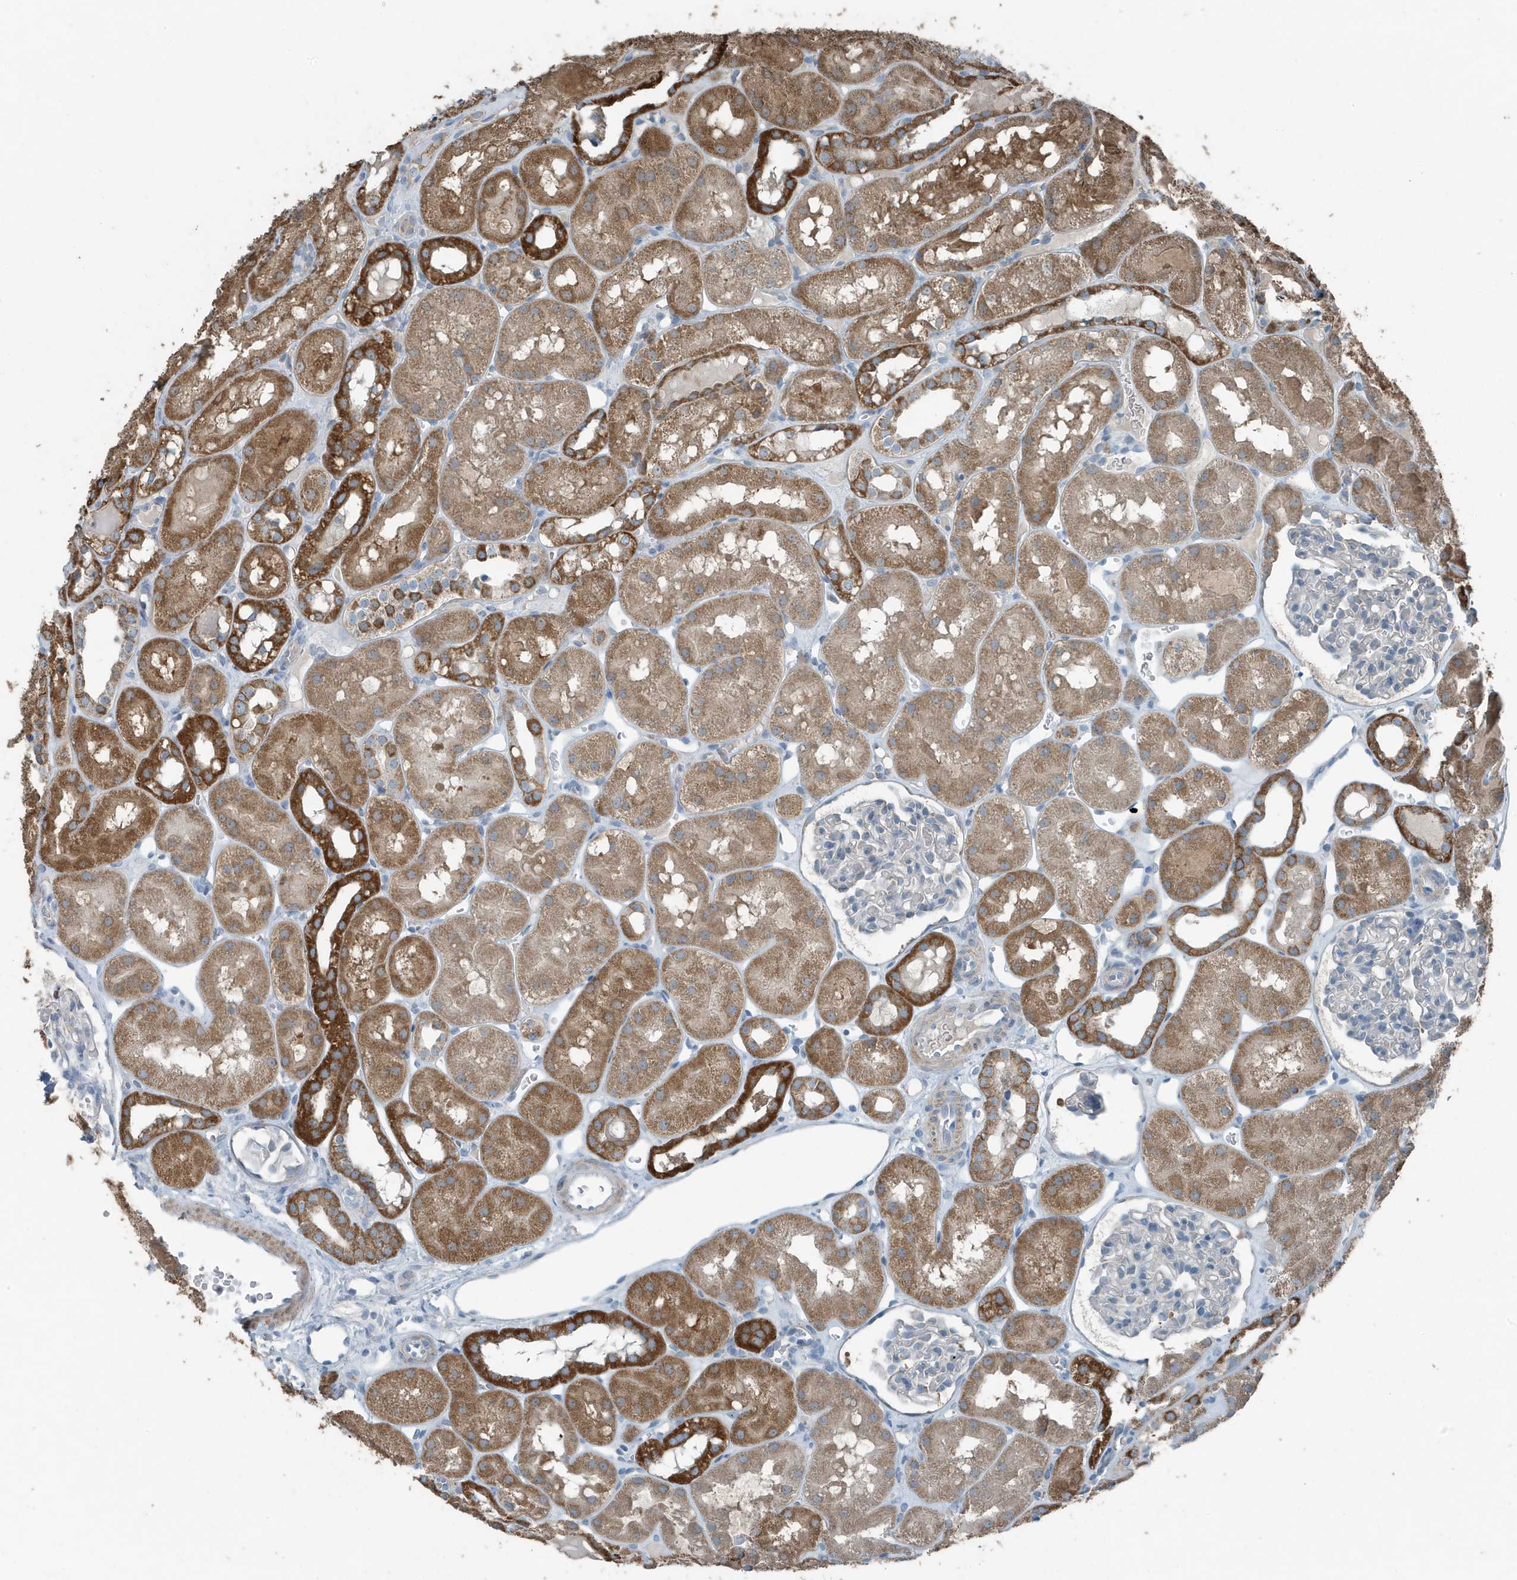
{"staining": {"intensity": "negative", "quantity": "none", "location": "none"}, "tissue": "kidney", "cell_type": "Cells in glomeruli", "image_type": "normal", "snomed": [{"axis": "morphology", "description": "Normal tissue, NOS"}, {"axis": "topography", "description": "Kidney"}], "caption": "A high-resolution micrograph shows IHC staining of benign kidney, which reveals no significant expression in cells in glomeruli. (DAB (3,3'-diaminobenzidine) IHC, high magnification).", "gene": "MT", "patient": {"sex": "male", "age": 16}}